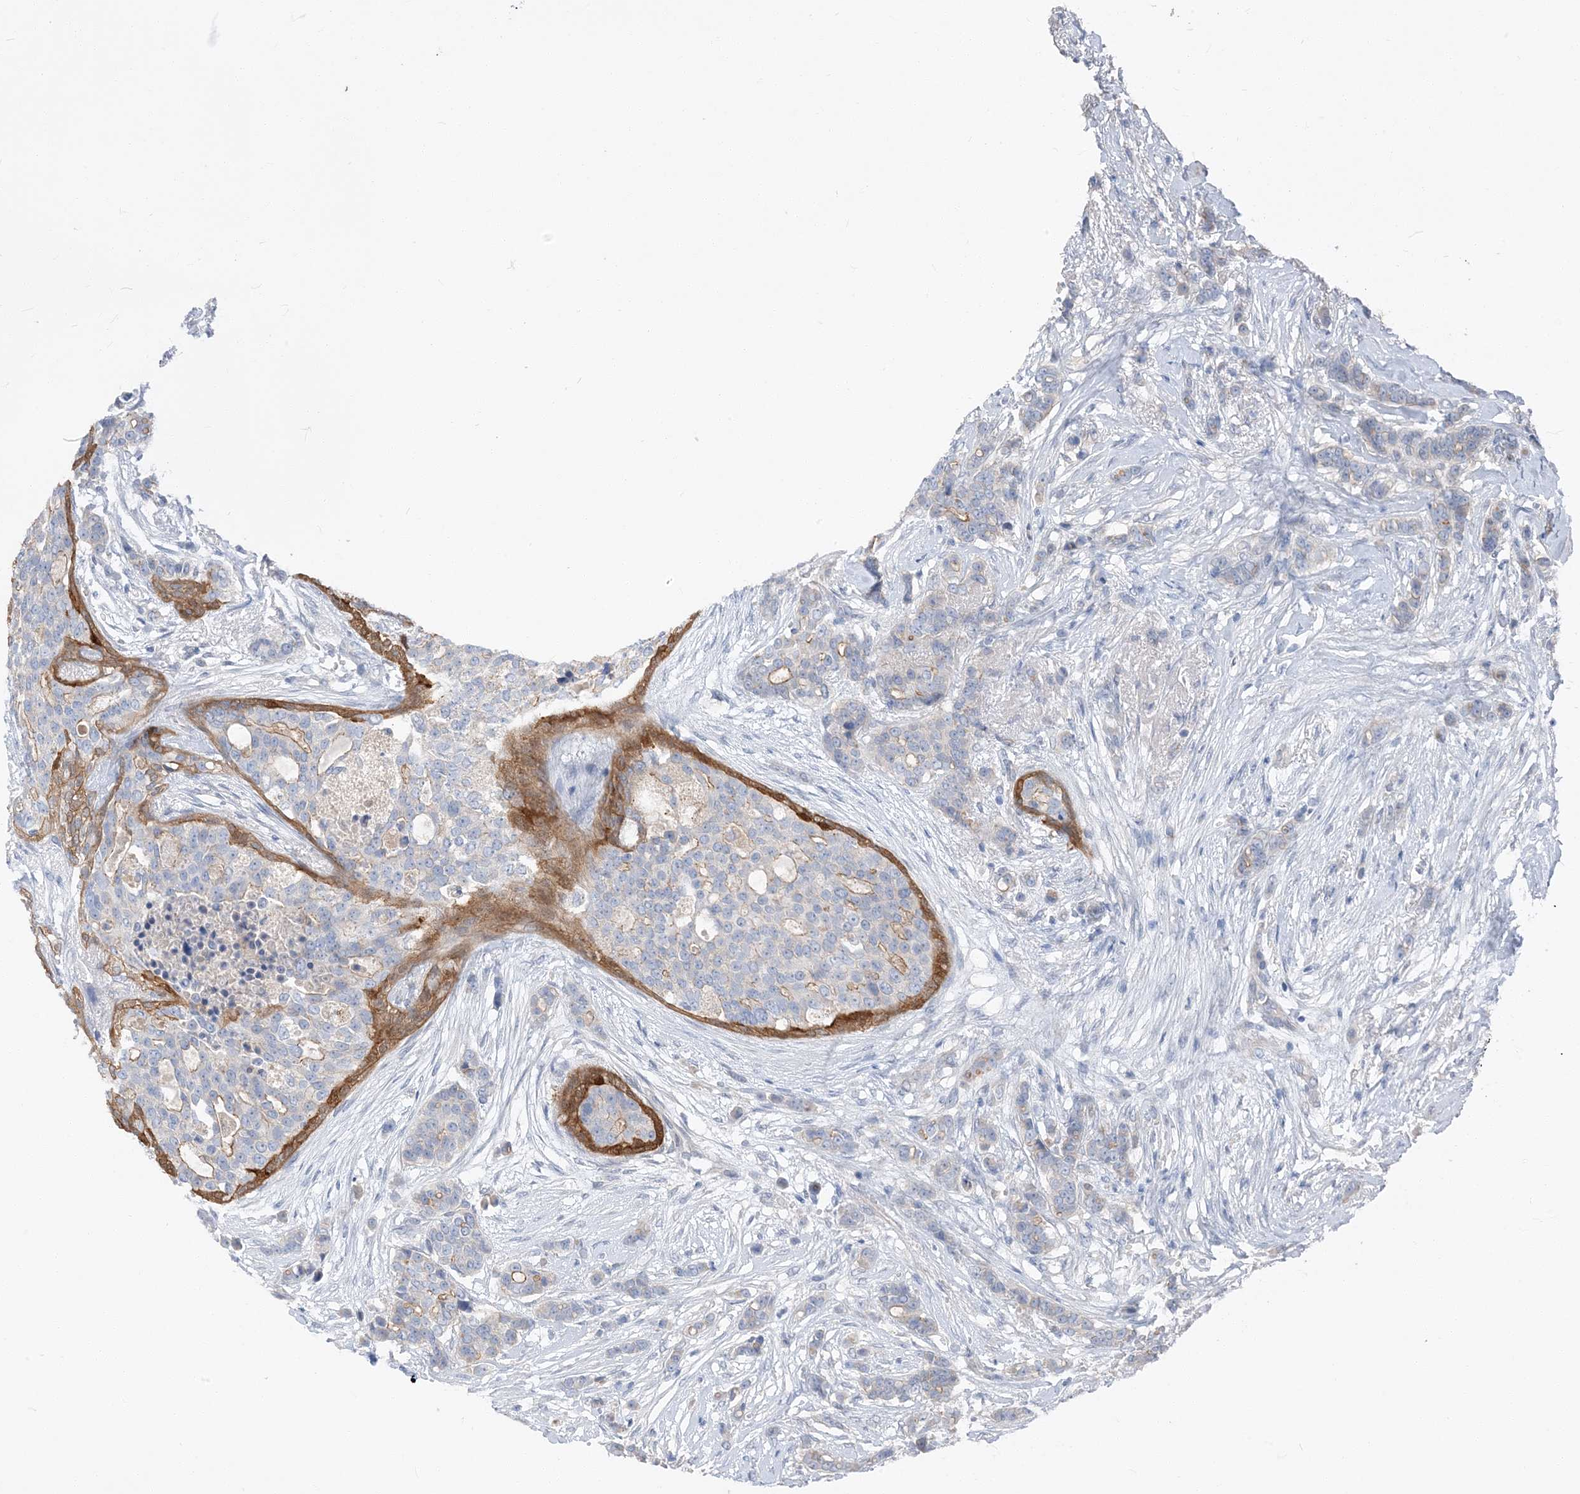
{"staining": {"intensity": "weak", "quantity": "<25%", "location": "cytoplasmic/membranous"}, "tissue": "breast cancer", "cell_type": "Tumor cells", "image_type": "cancer", "snomed": [{"axis": "morphology", "description": "Lobular carcinoma"}, {"axis": "topography", "description": "Breast"}], "caption": "Immunohistochemistry (IHC) histopathology image of breast lobular carcinoma stained for a protein (brown), which exhibits no positivity in tumor cells. Nuclei are stained in blue.", "gene": "NCOA7", "patient": {"sex": "female", "age": 51}}